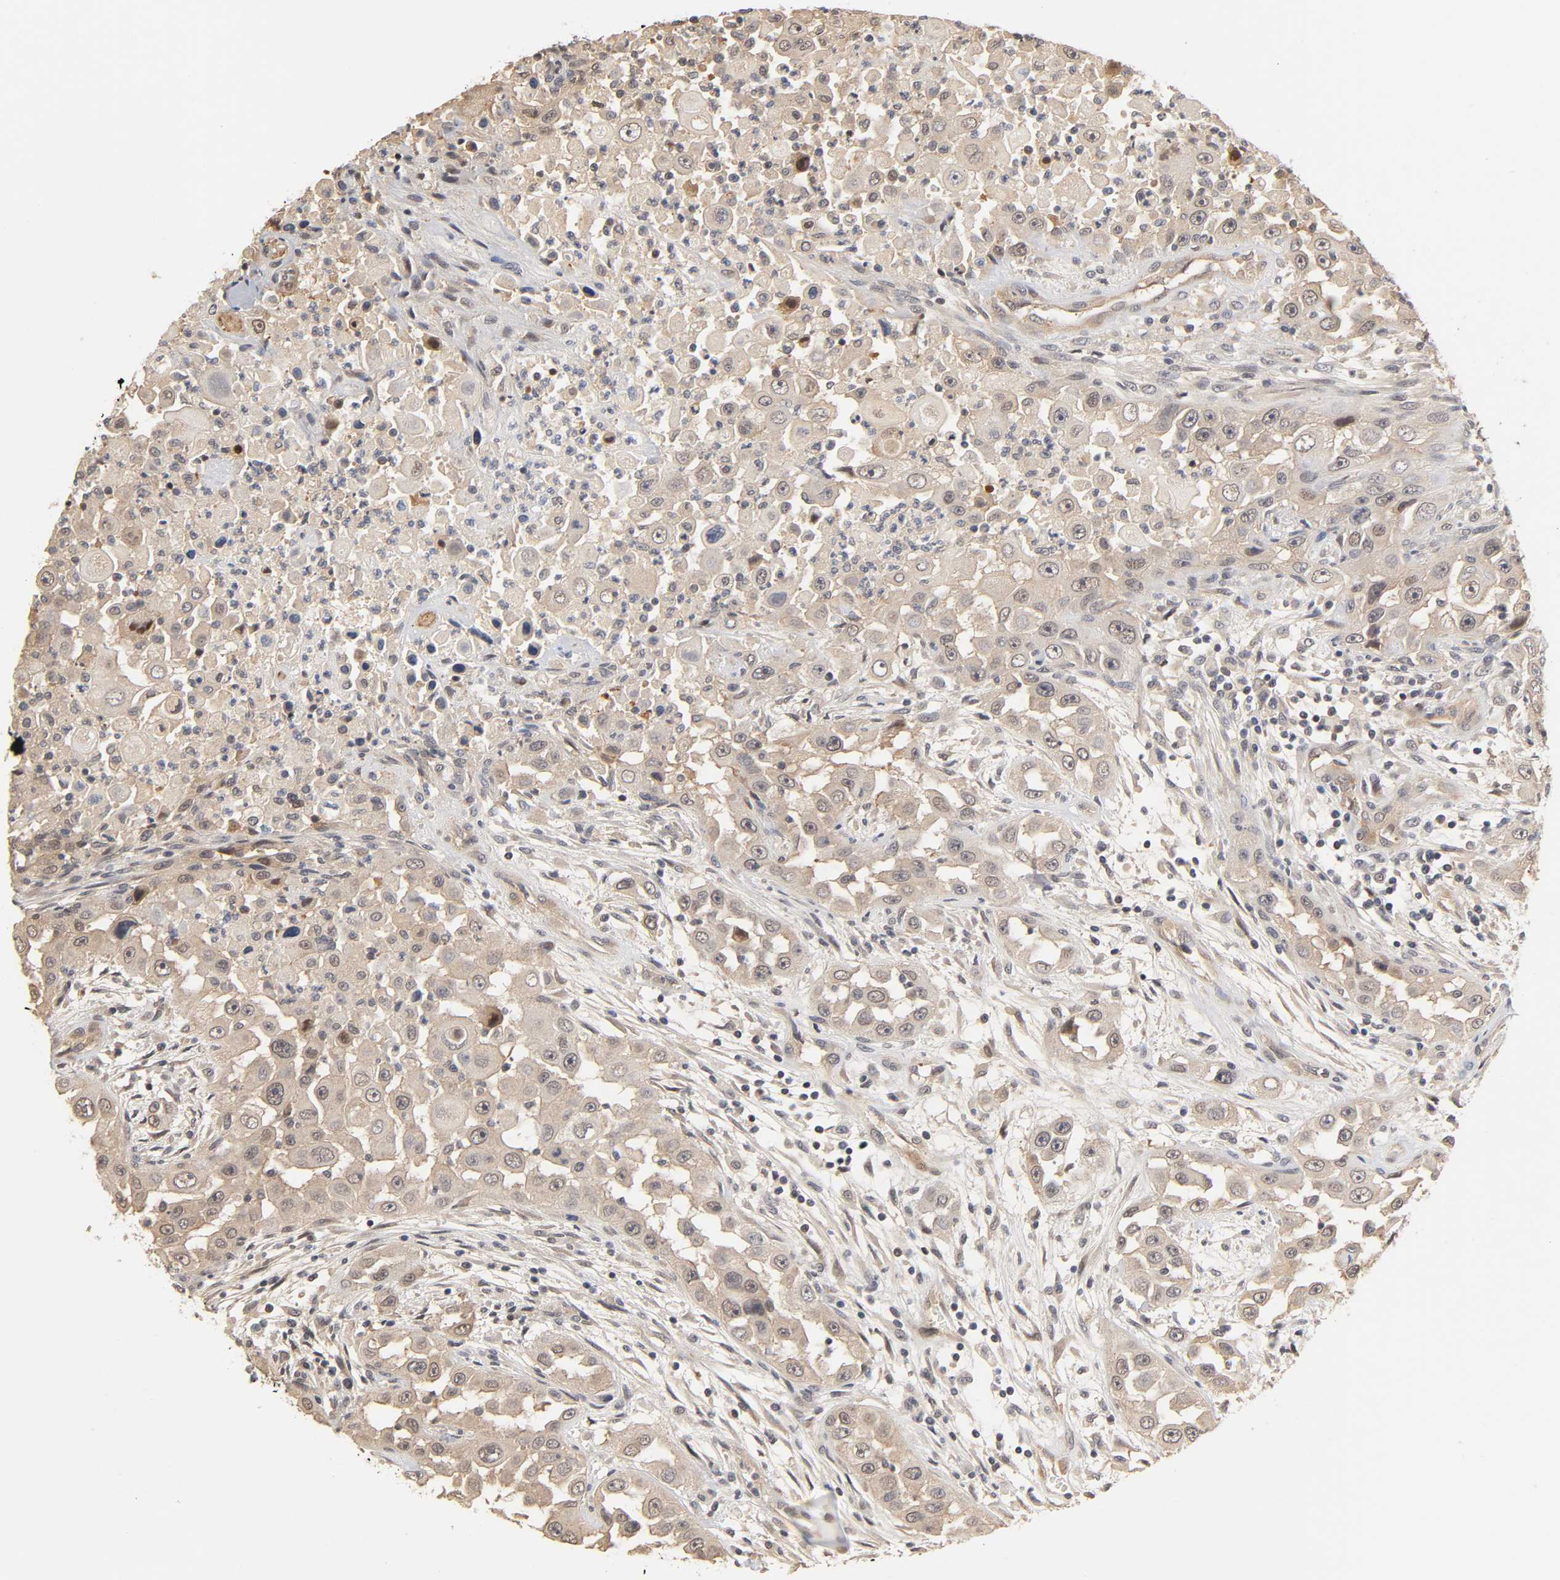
{"staining": {"intensity": "negative", "quantity": "none", "location": "none"}, "tissue": "head and neck cancer", "cell_type": "Tumor cells", "image_type": "cancer", "snomed": [{"axis": "morphology", "description": "Carcinoma, NOS"}, {"axis": "topography", "description": "Head-Neck"}], "caption": "High power microscopy photomicrograph of an IHC micrograph of head and neck cancer, revealing no significant positivity in tumor cells.", "gene": "PDE5A", "patient": {"sex": "male", "age": 87}}